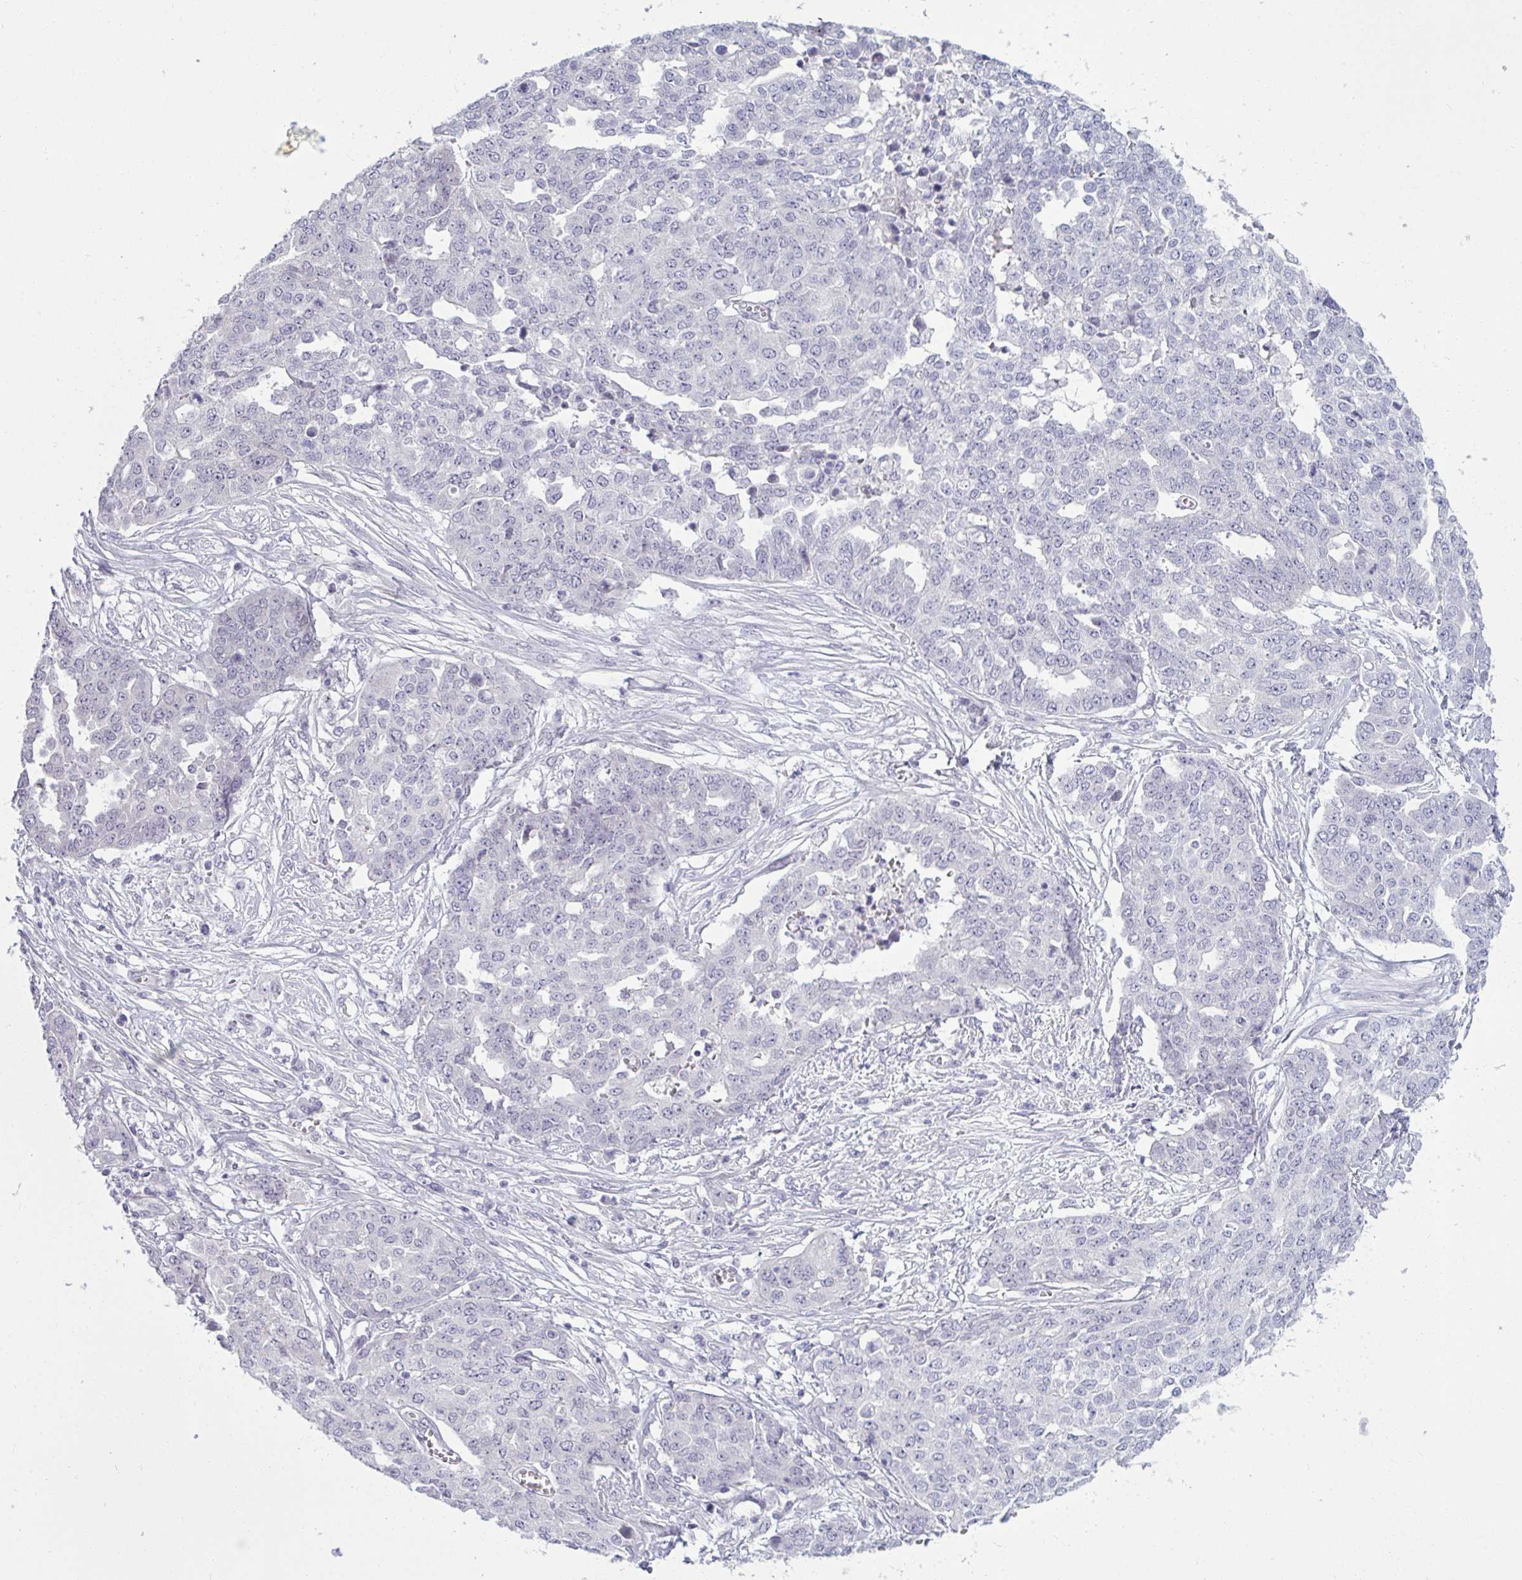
{"staining": {"intensity": "negative", "quantity": "none", "location": "none"}, "tissue": "ovarian cancer", "cell_type": "Tumor cells", "image_type": "cancer", "snomed": [{"axis": "morphology", "description": "Cystadenocarcinoma, serous, NOS"}, {"axis": "topography", "description": "Soft tissue"}, {"axis": "topography", "description": "Ovary"}], "caption": "Human ovarian cancer stained for a protein using IHC reveals no expression in tumor cells.", "gene": "RNASEH1", "patient": {"sex": "female", "age": 57}}